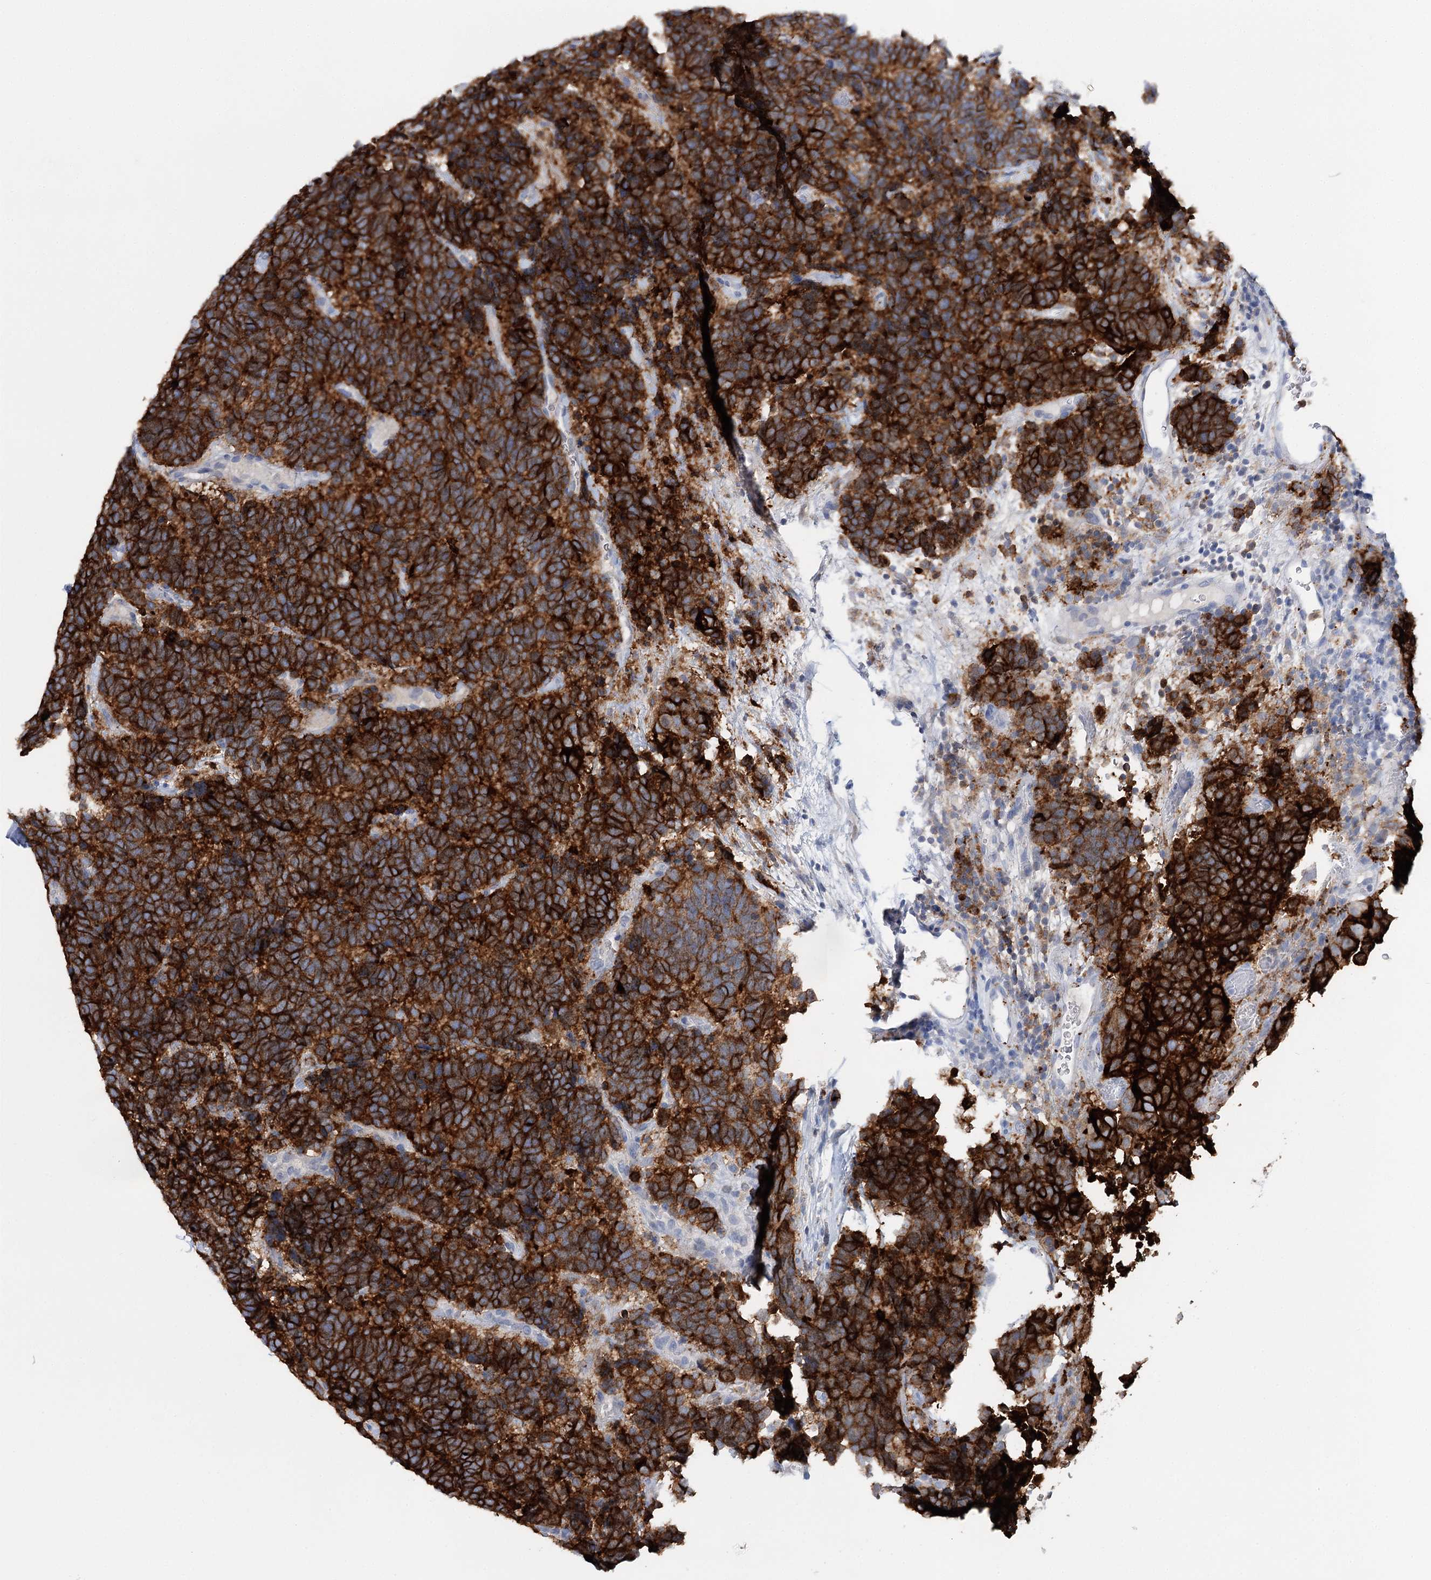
{"staining": {"intensity": "strong", "quantity": ">75%", "location": "cytoplasmic/membranous"}, "tissue": "carcinoid", "cell_type": "Tumor cells", "image_type": "cancer", "snomed": [{"axis": "morphology", "description": "Carcinoma, NOS"}, {"axis": "morphology", "description": "Carcinoid, malignant, NOS"}, {"axis": "topography", "description": "Urinary bladder"}], "caption": "Immunohistochemistry (IHC) staining of carcinoid (malignant), which reveals high levels of strong cytoplasmic/membranous staining in about >75% of tumor cells indicating strong cytoplasmic/membranous protein expression. The staining was performed using DAB (brown) for protein detection and nuclei were counterstained in hematoxylin (blue).", "gene": "CEACAM8", "patient": {"sex": "male", "age": 57}}